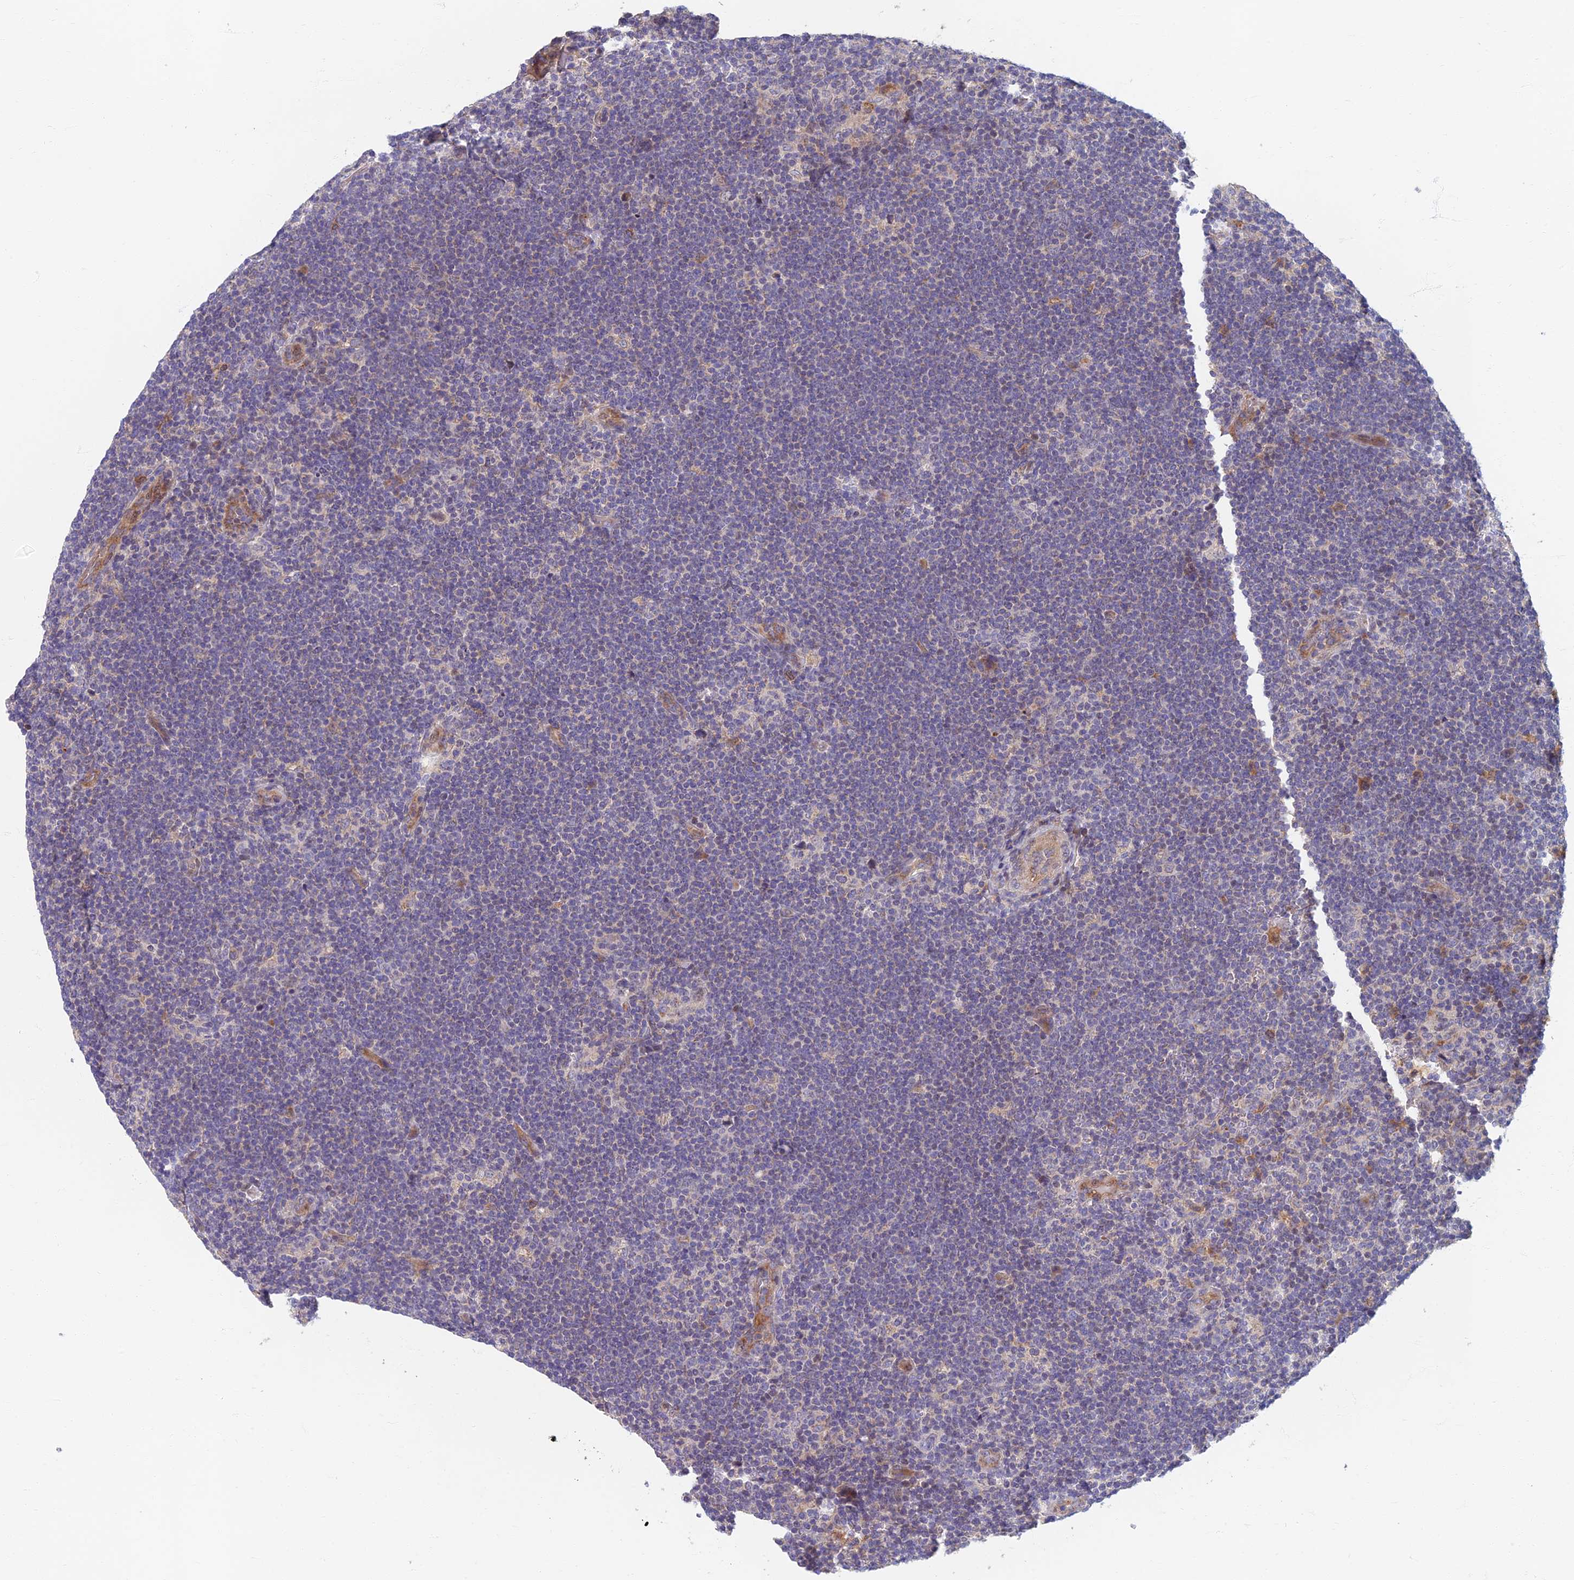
{"staining": {"intensity": "negative", "quantity": "none", "location": "none"}, "tissue": "lymphoma", "cell_type": "Tumor cells", "image_type": "cancer", "snomed": [{"axis": "morphology", "description": "Hodgkin's disease, NOS"}, {"axis": "topography", "description": "Lymph node"}], "caption": "Immunohistochemistry photomicrograph of lymphoma stained for a protein (brown), which demonstrates no positivity in tumor cells.", "gene": "SOGA1", "patient": {"sex": "female", "age": 57}}